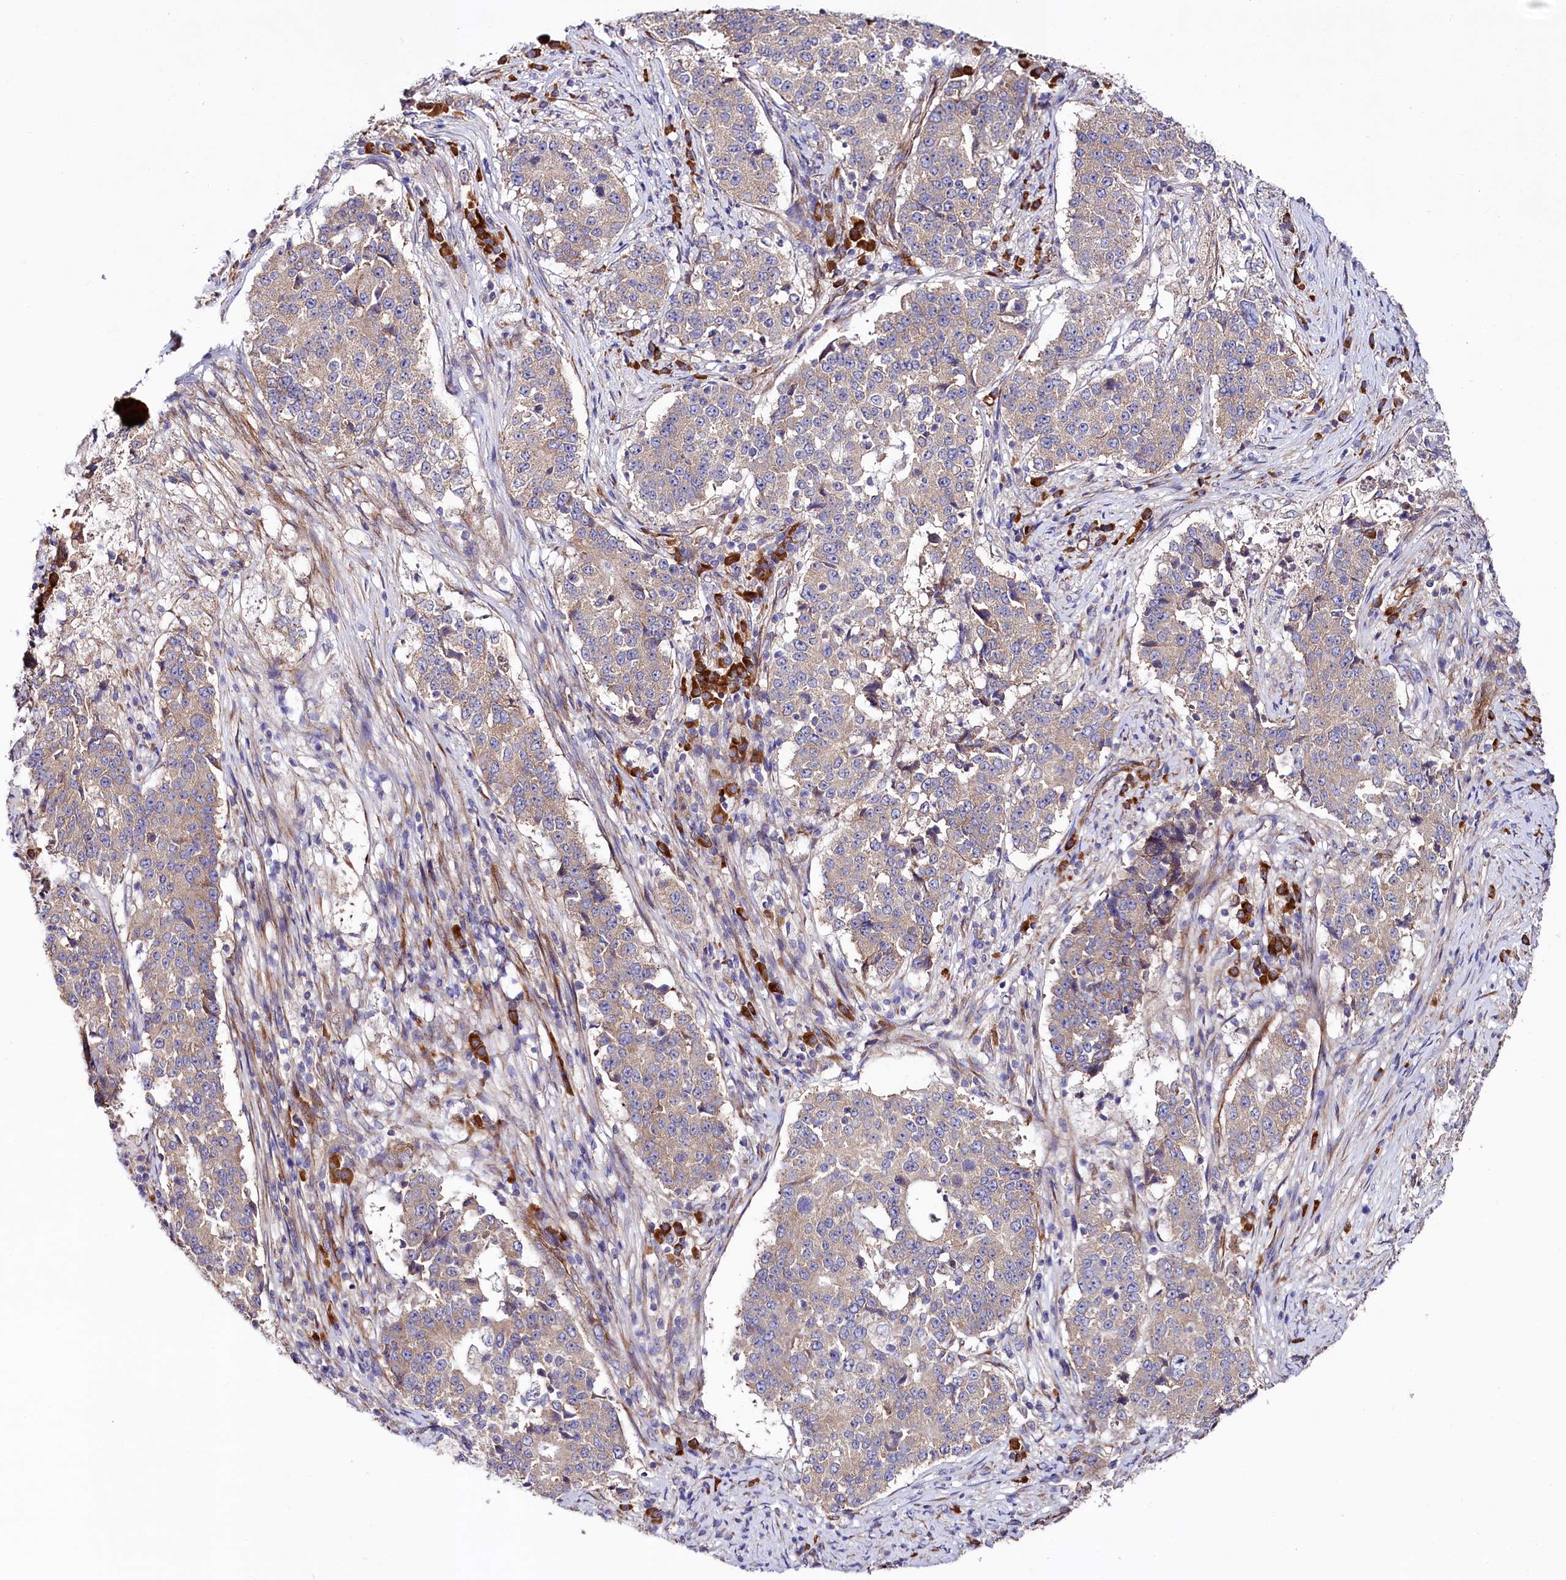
{"staining": {"intensity": "weak", "quantity": "<25%", "location": "cytoplasmic/membranous"}, "tissue": "stomach cancer", "cell_type": "Tumor cells", "image_type": "cancer", "snomed": [{"axis": "morphology", "description": "Adenocarcinoma, NOS"}, {"axis": "topography", "description": "Stomach"}], "caption": "A micrograph of adenocarcinoma (stomach) stained for a protein shows no brown staining in tumor cells.", "gene": "SPATS2", "patient": {"sex": "male", "age": 59}}